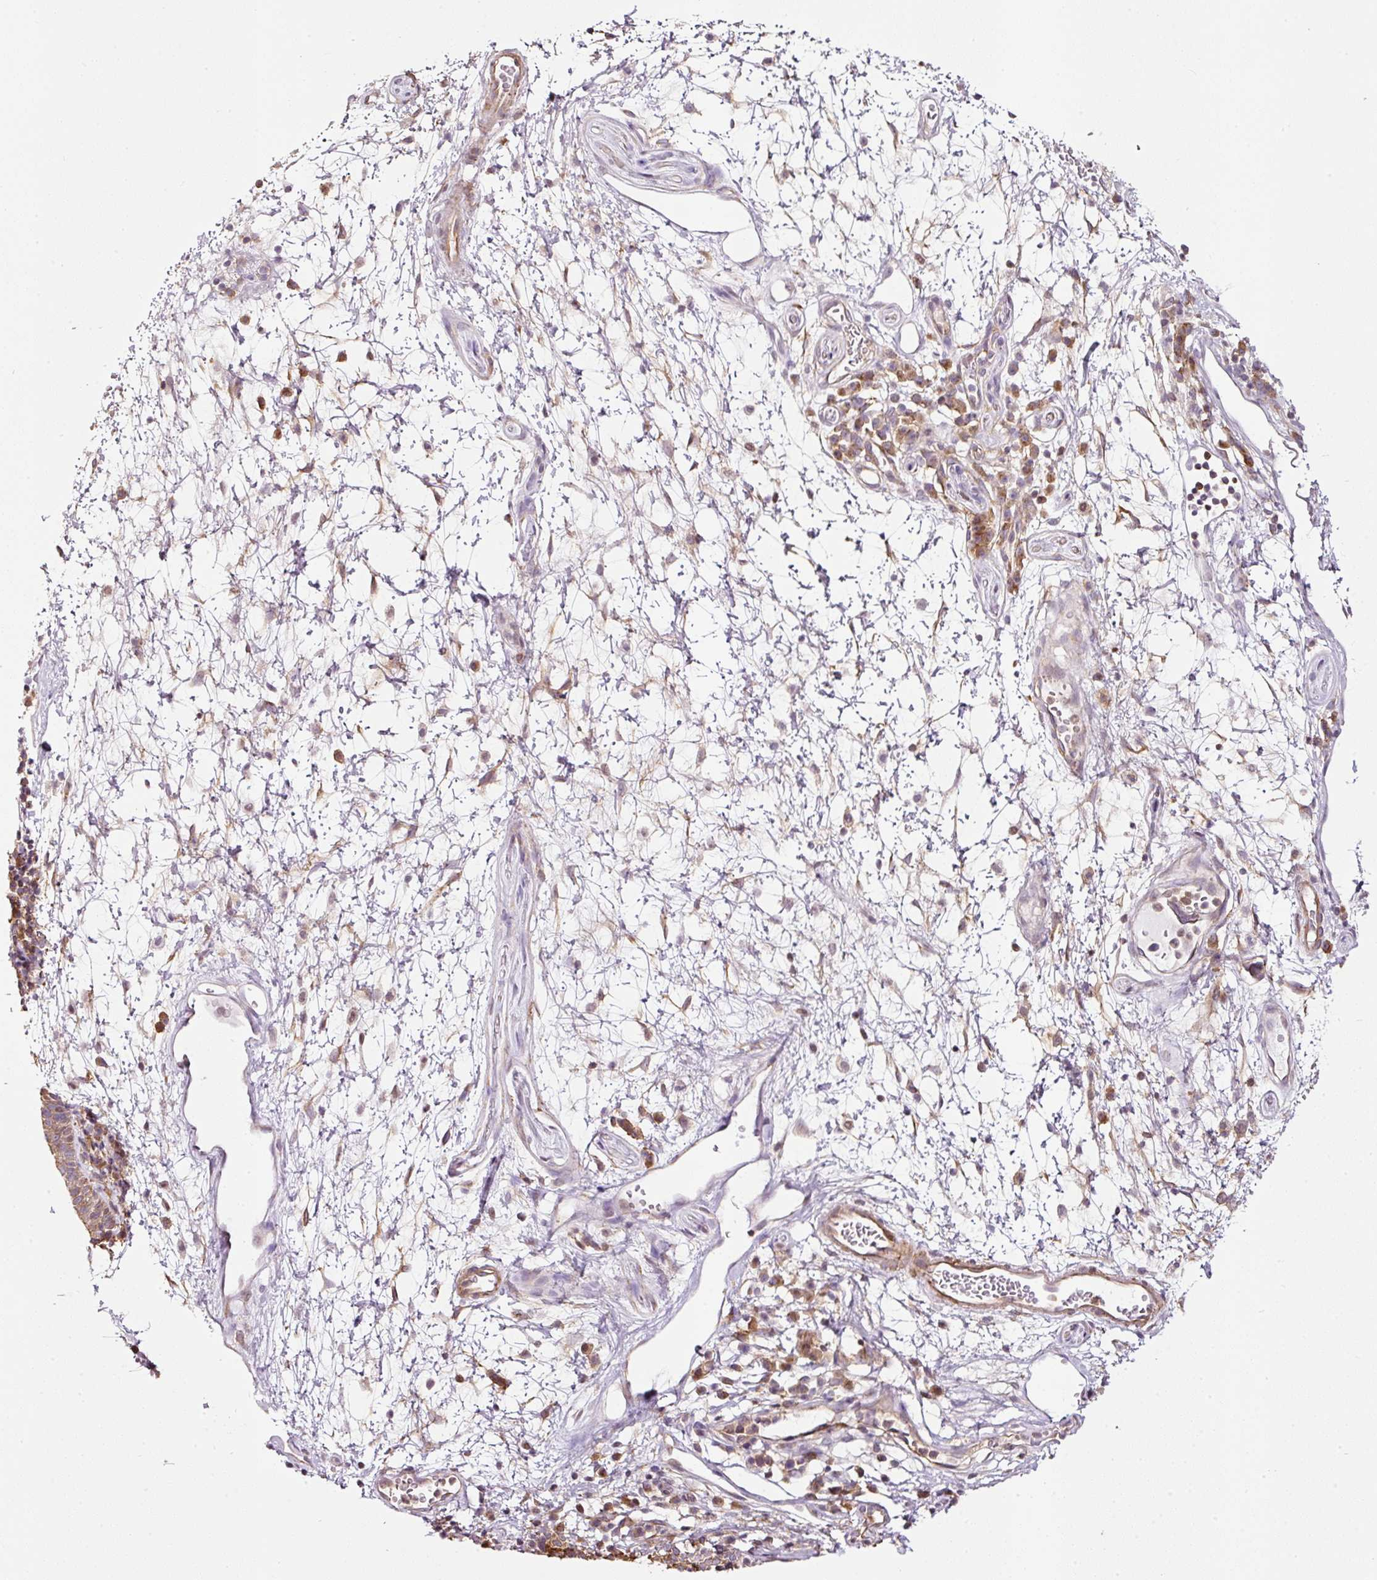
{"staining": {"intensity": "moderate", "quantity": "25%-75%", "location": "cytoplasmic/membranous"}, "tissue": "nasopharynx", "cell_type": "Respiratory epithelial cells", "image_type": "normal", "snomed": [{"axis": "morphology", "description": "Normal tissue, NOS"}, {"axis": "topography", "description": "Lymph node"}, {"axis": "topography", "description": "Cartilage tissue"}, {"axis": "topography", "description": "Nasopharynx"}], "caption": "Immunohistochemistry micrograph of benign nasopharynx: nasopharynx stained using immunohistochemistry (IHC) demonstrates medium levels of moderate protein expression localized specifically in the cytoplasmic/membranous of respiratory epithelial cells, appearing as a cytoplasmic/membranous brown color.", "gene": "SCNM1", "patient": {"sex": "male", "age": 63}}